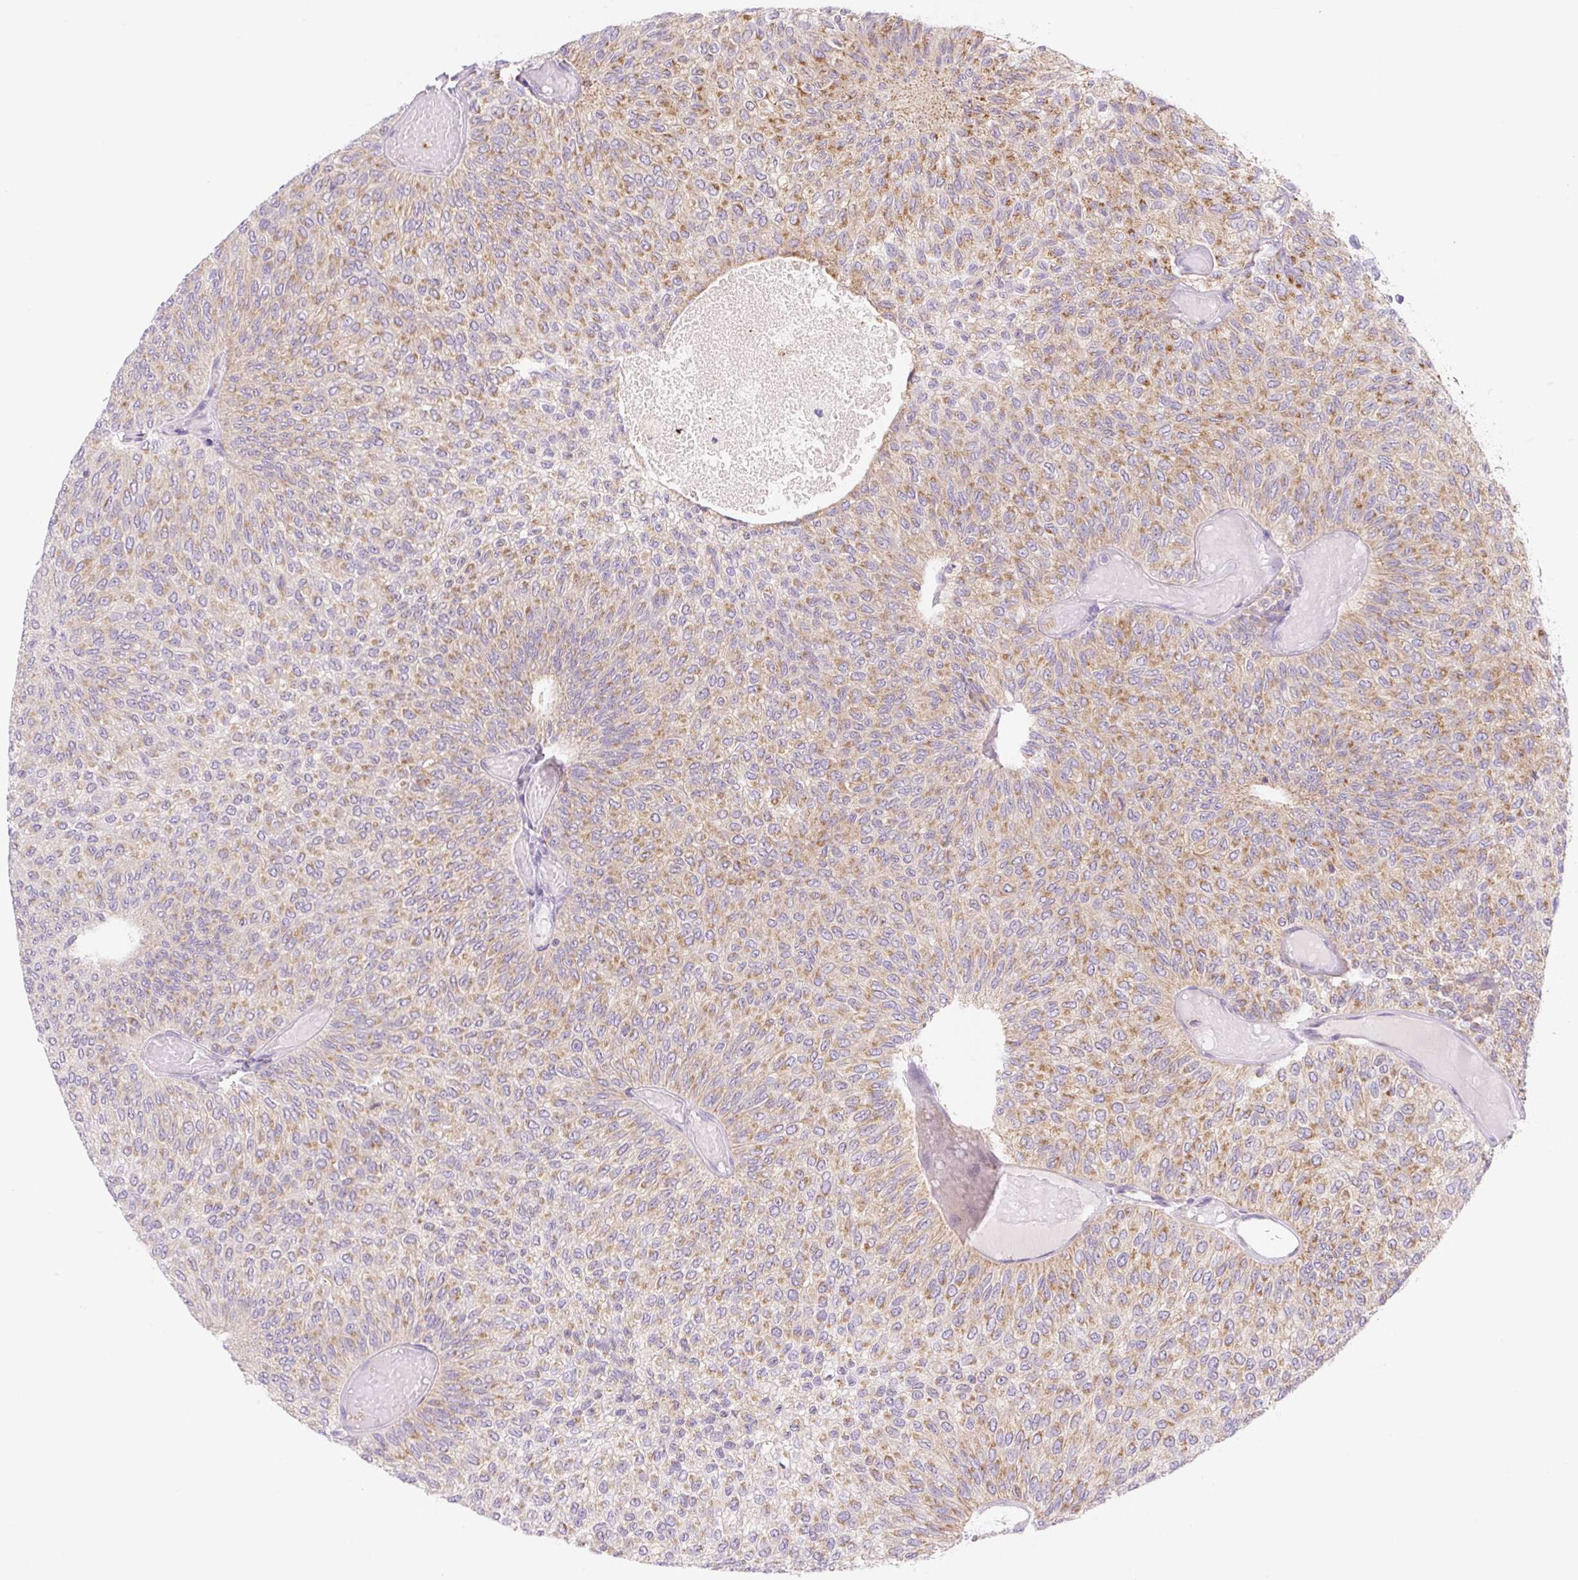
{"staining": {"intensity": "moderate", "quantity": ">75%", "location": "cytoplasmic/membranous"}, "tissue": "urothelial cancer", "cell_type": "Tumor cells", "image_type": "cancer", "snomed": [{"axis": "morphology", "description": "Urothelial carcinoma, Low grade"}, {"axis": "topography", "description": "Urinary bladder"}], "caption": "DAB (3,3'-diaminobenzidine) immunohistochemical staining of human urothelial carcinoma (low-grade) shows moderate cytoplasmic/membranous protein positivity in approximately >75% of tumor cells. (Stains: DAB (3,3'-diaminobenzidine) in brown, nuclei in blue, Microscopy: brightfield microscopy at high magnification).", "gene": "FOCAD", "patient": {"sex": "male", "age": 78}}